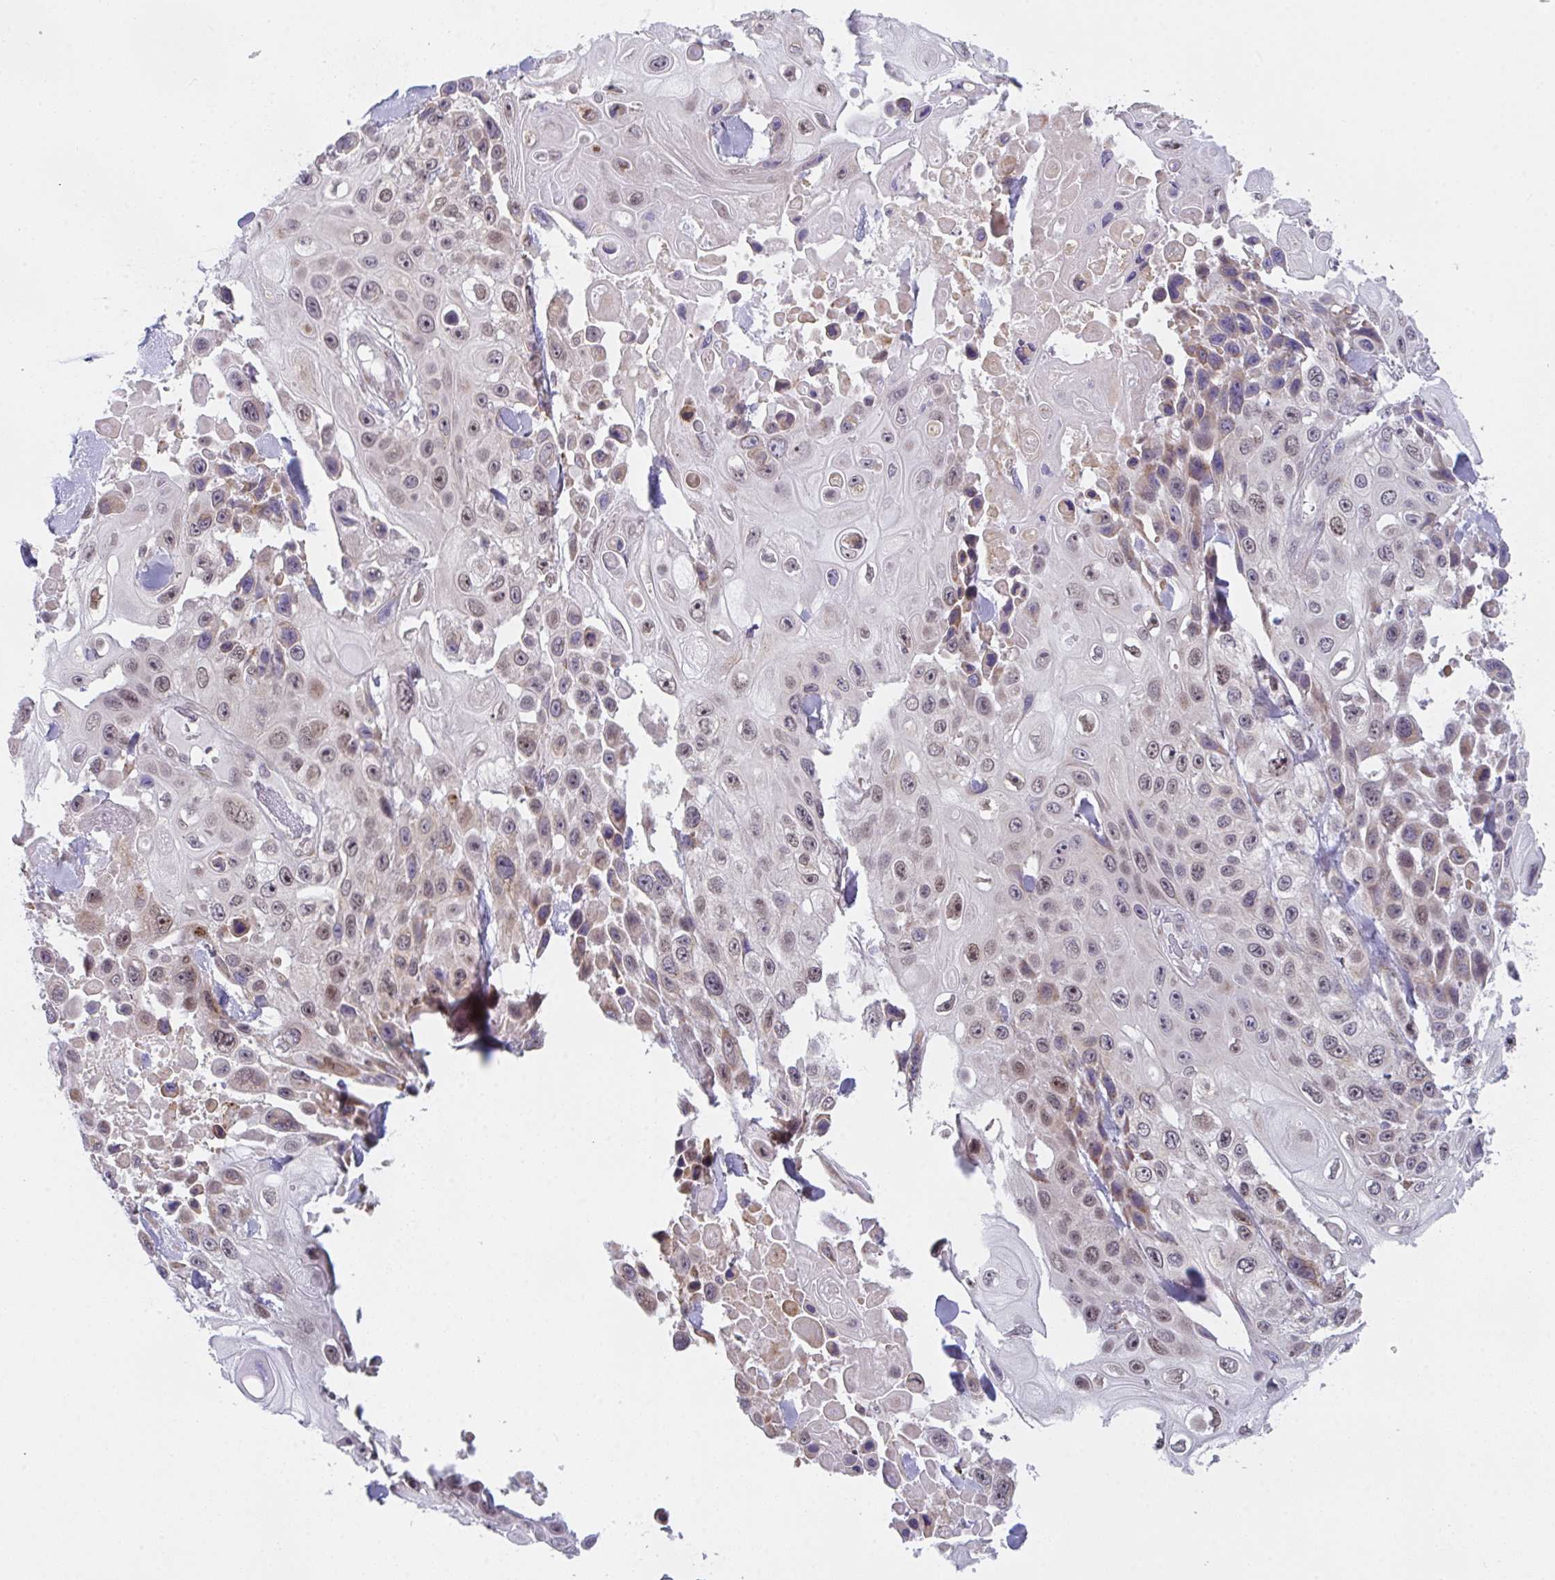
{"staining": {"intensity": "moderate", "quantity": ">75%", "location": "nuclear"}, "tissue": "skin cancer", "cell_type": "Tumor cells", "image_type": "cancer", "snomed": [{"axis": "morphology", "description": "Squamous cell carcinoma, NOS"}, {"axis": "topography", "description": "Skin"}], "caption": "DAB (3,3'-diaminobenzidine) immunohistochemical staining of squamous cell carcinoma (skin) displays moderate nuclear protein positivity in approximately >75% of tumor cells. (DAB (3,3'-diaminobenzidine) = brown stain, brightfield microscopy at high magnification).", "gene": "RBM18", "patient": {"sex": "male", "age": 82}}